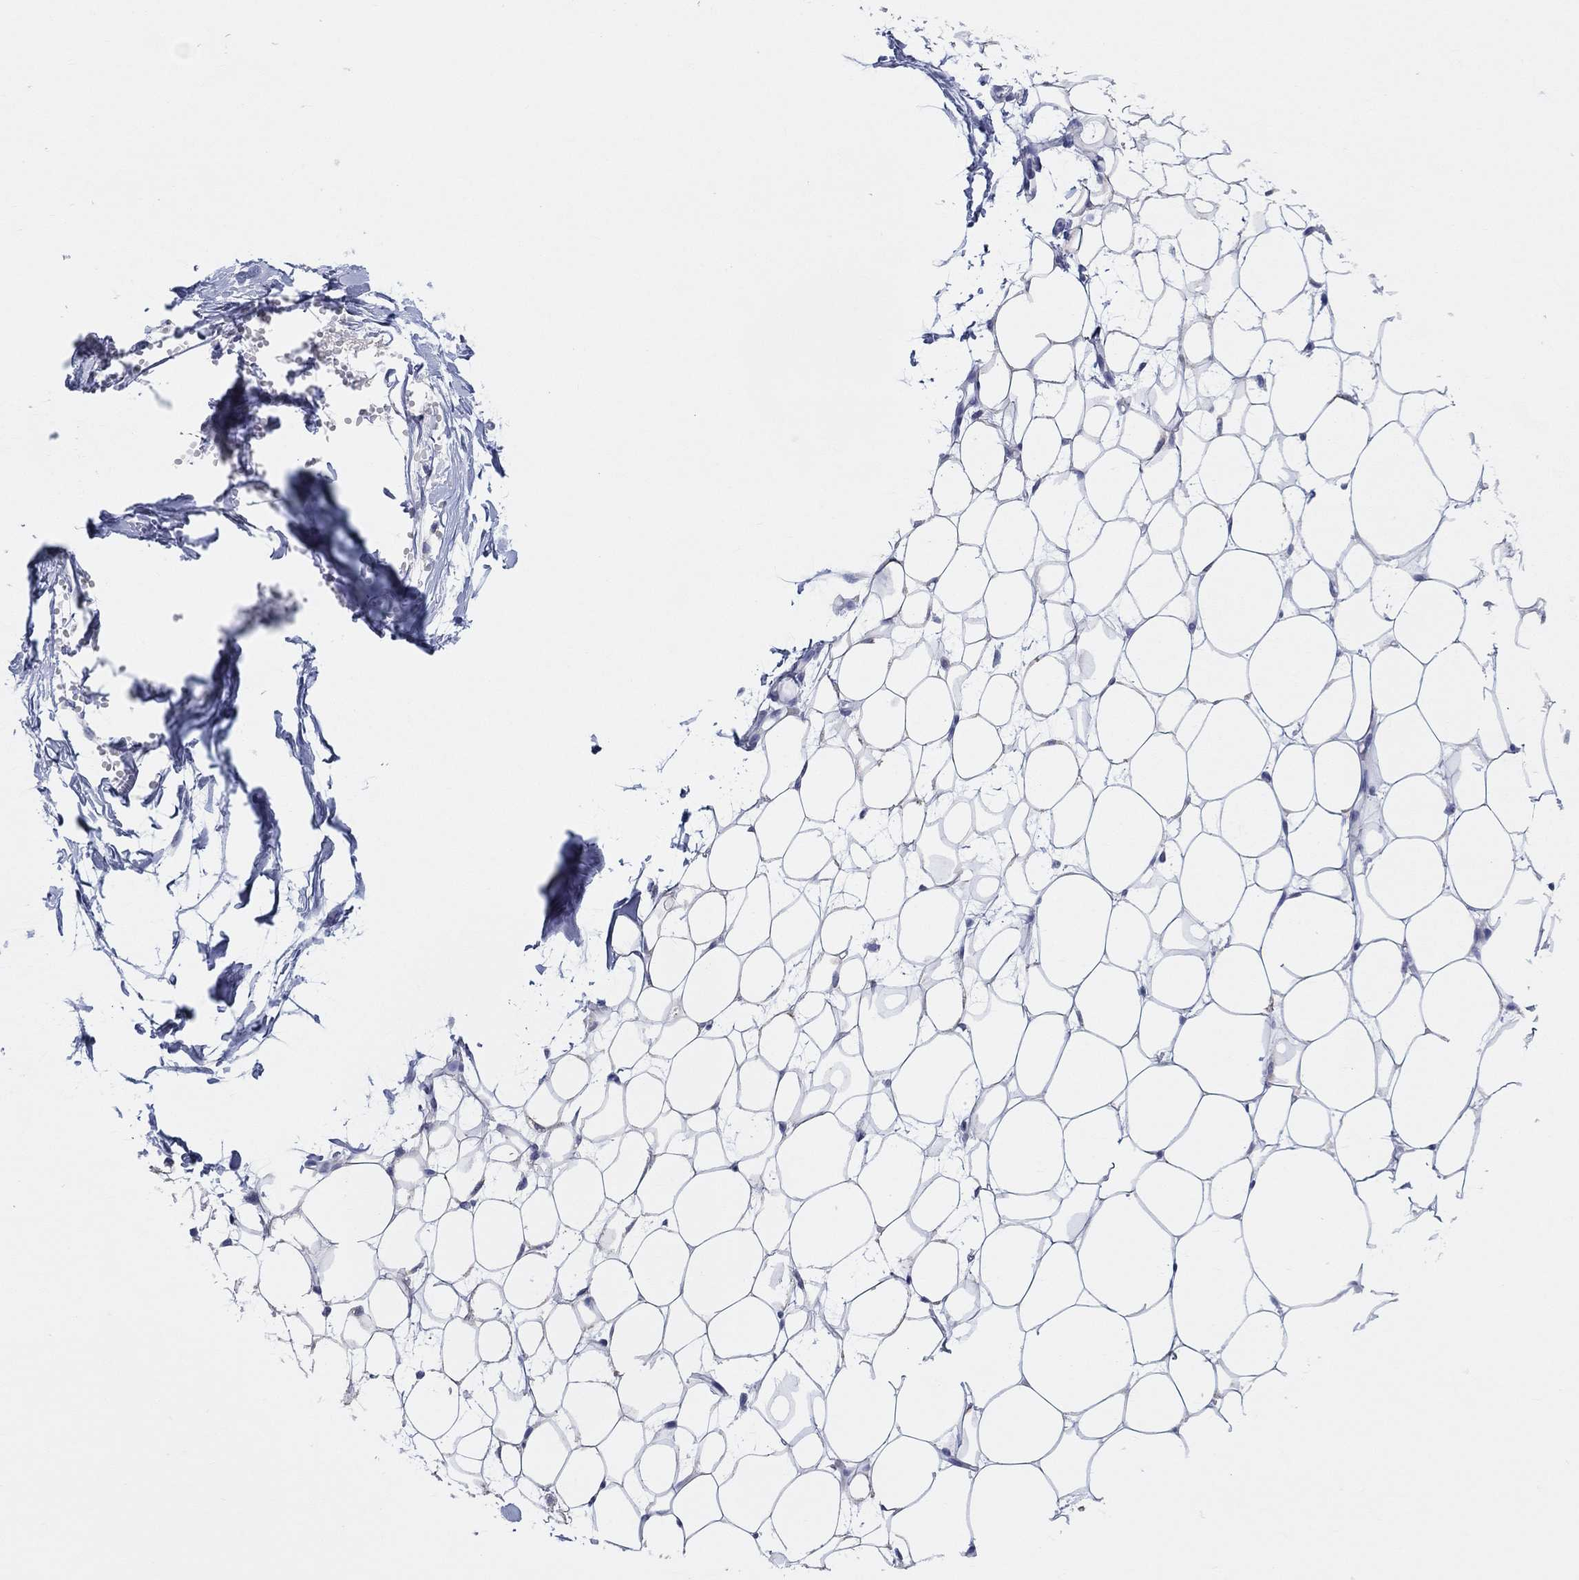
{"staining": {"intensity": "negative", "quantity": "none", "location": "none"}, "tissue": "breast", "cell_type": "Adipocytes", "image_type": "normal", "snomed": [{"axis": "morphology", "description": "Normal tissue, NOS"}, {"axis": "topography", "description": "Breast"}], "caption": "IHC image of normal human breast stained for a protein (brown), which demonstrates no expression in adipocytes. Nuclei are stained in blue.", "gene": "KISS1R", "patient": {"sex": "female", "age": 37}}